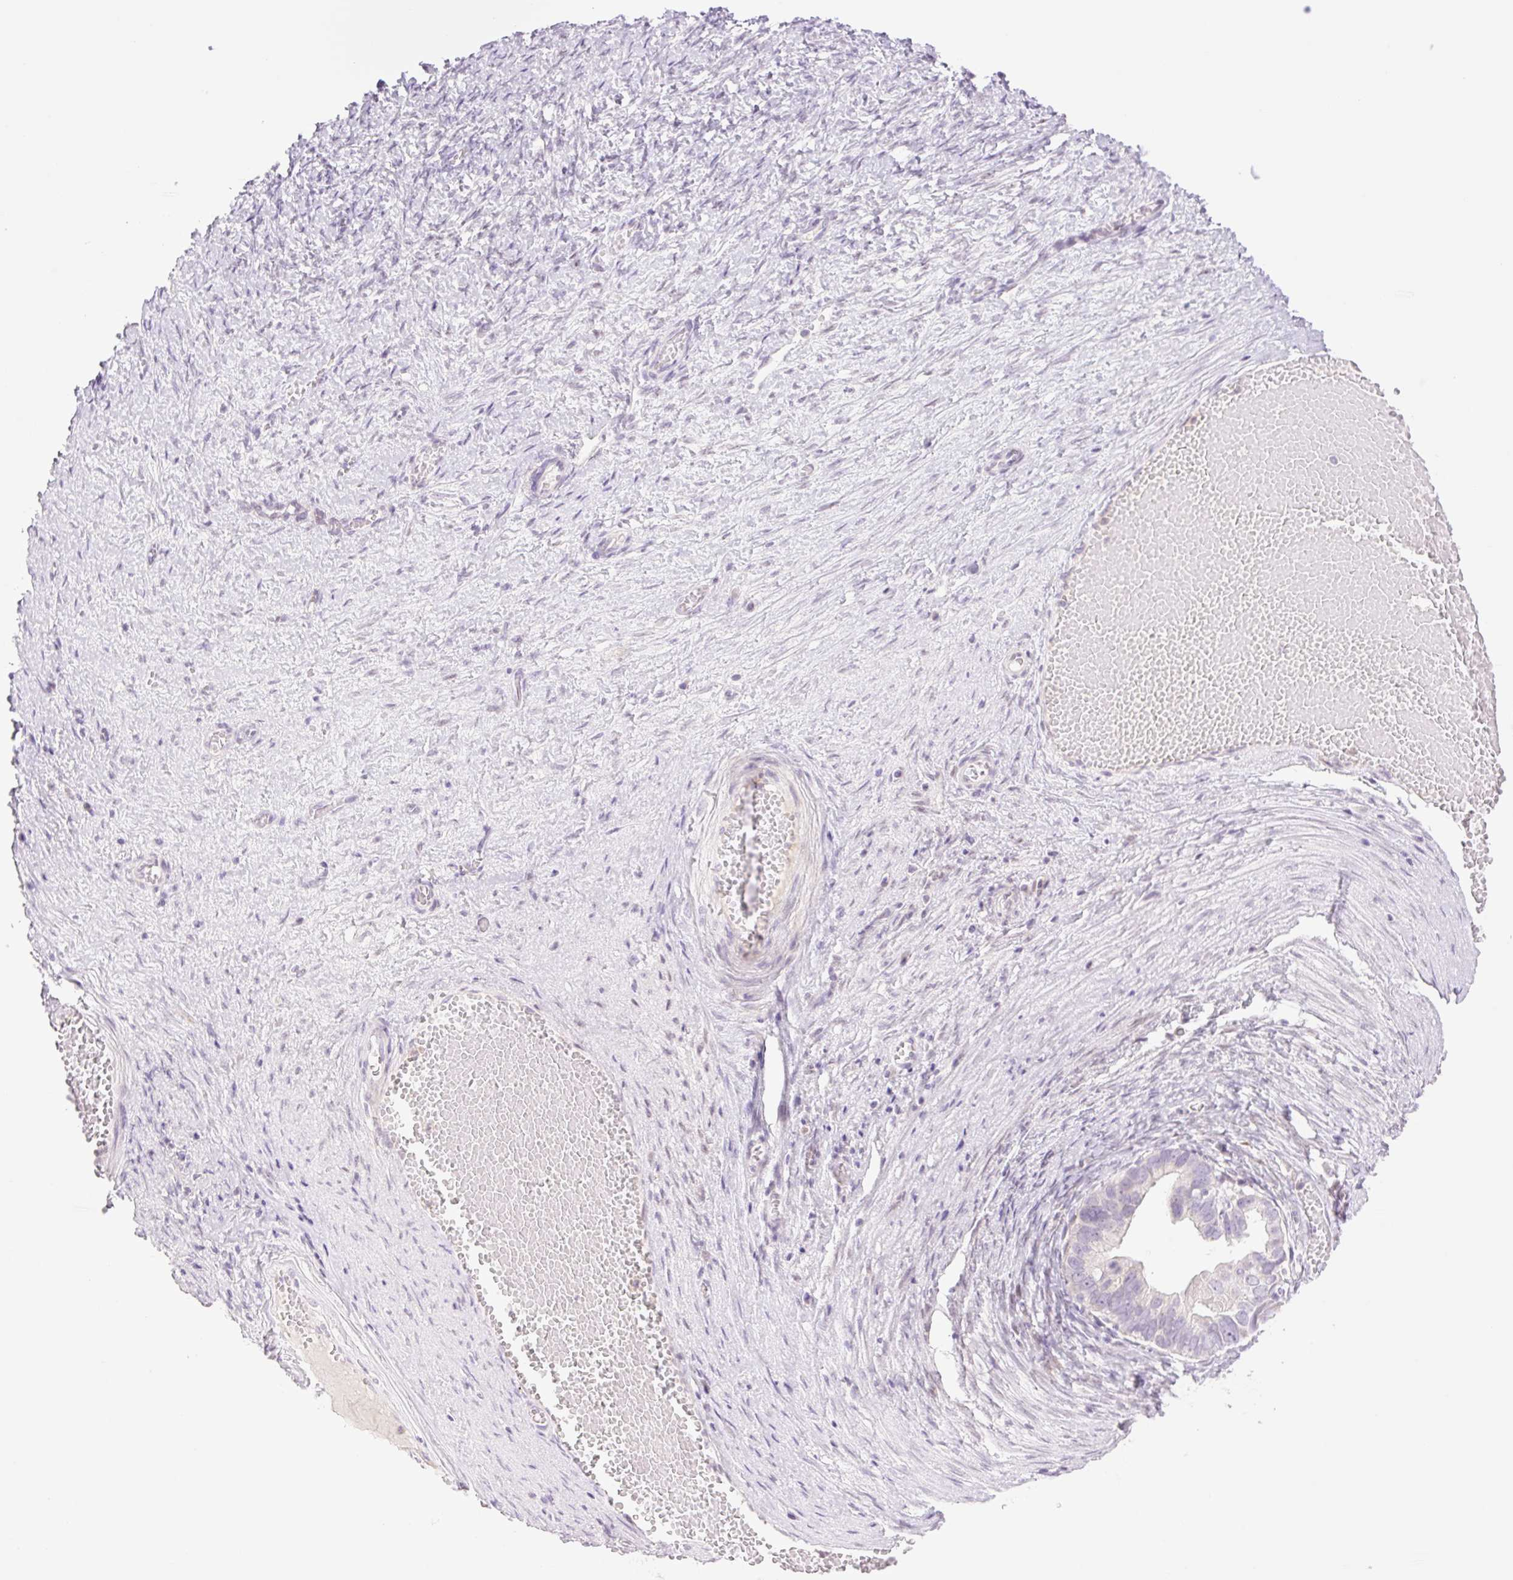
{"staining": {"intensity": "negative", "quantity": "none", "location": "none"}, "tissue": "ovarian cancer", "cell_type": "Tumor cells", "image_type": "cancer", "snomed": [{"axis": "morphology", "description": "Cystadenocarcinoma, serous, NOS"}, {"axis": "topography", "description": "Ovary"}], "caption": "Immunohistochemistry of human ovarian cancer (serous cystadenocarcinoma) displays no positivity in tumor cells. The staining is performed using DAB (3,3'-diaminobenzidine) brown chromogen with nuclei counter-stained in using hematoxylin.", "gene": "TBX15", "patient": {"sex": "female", "age": 56}}